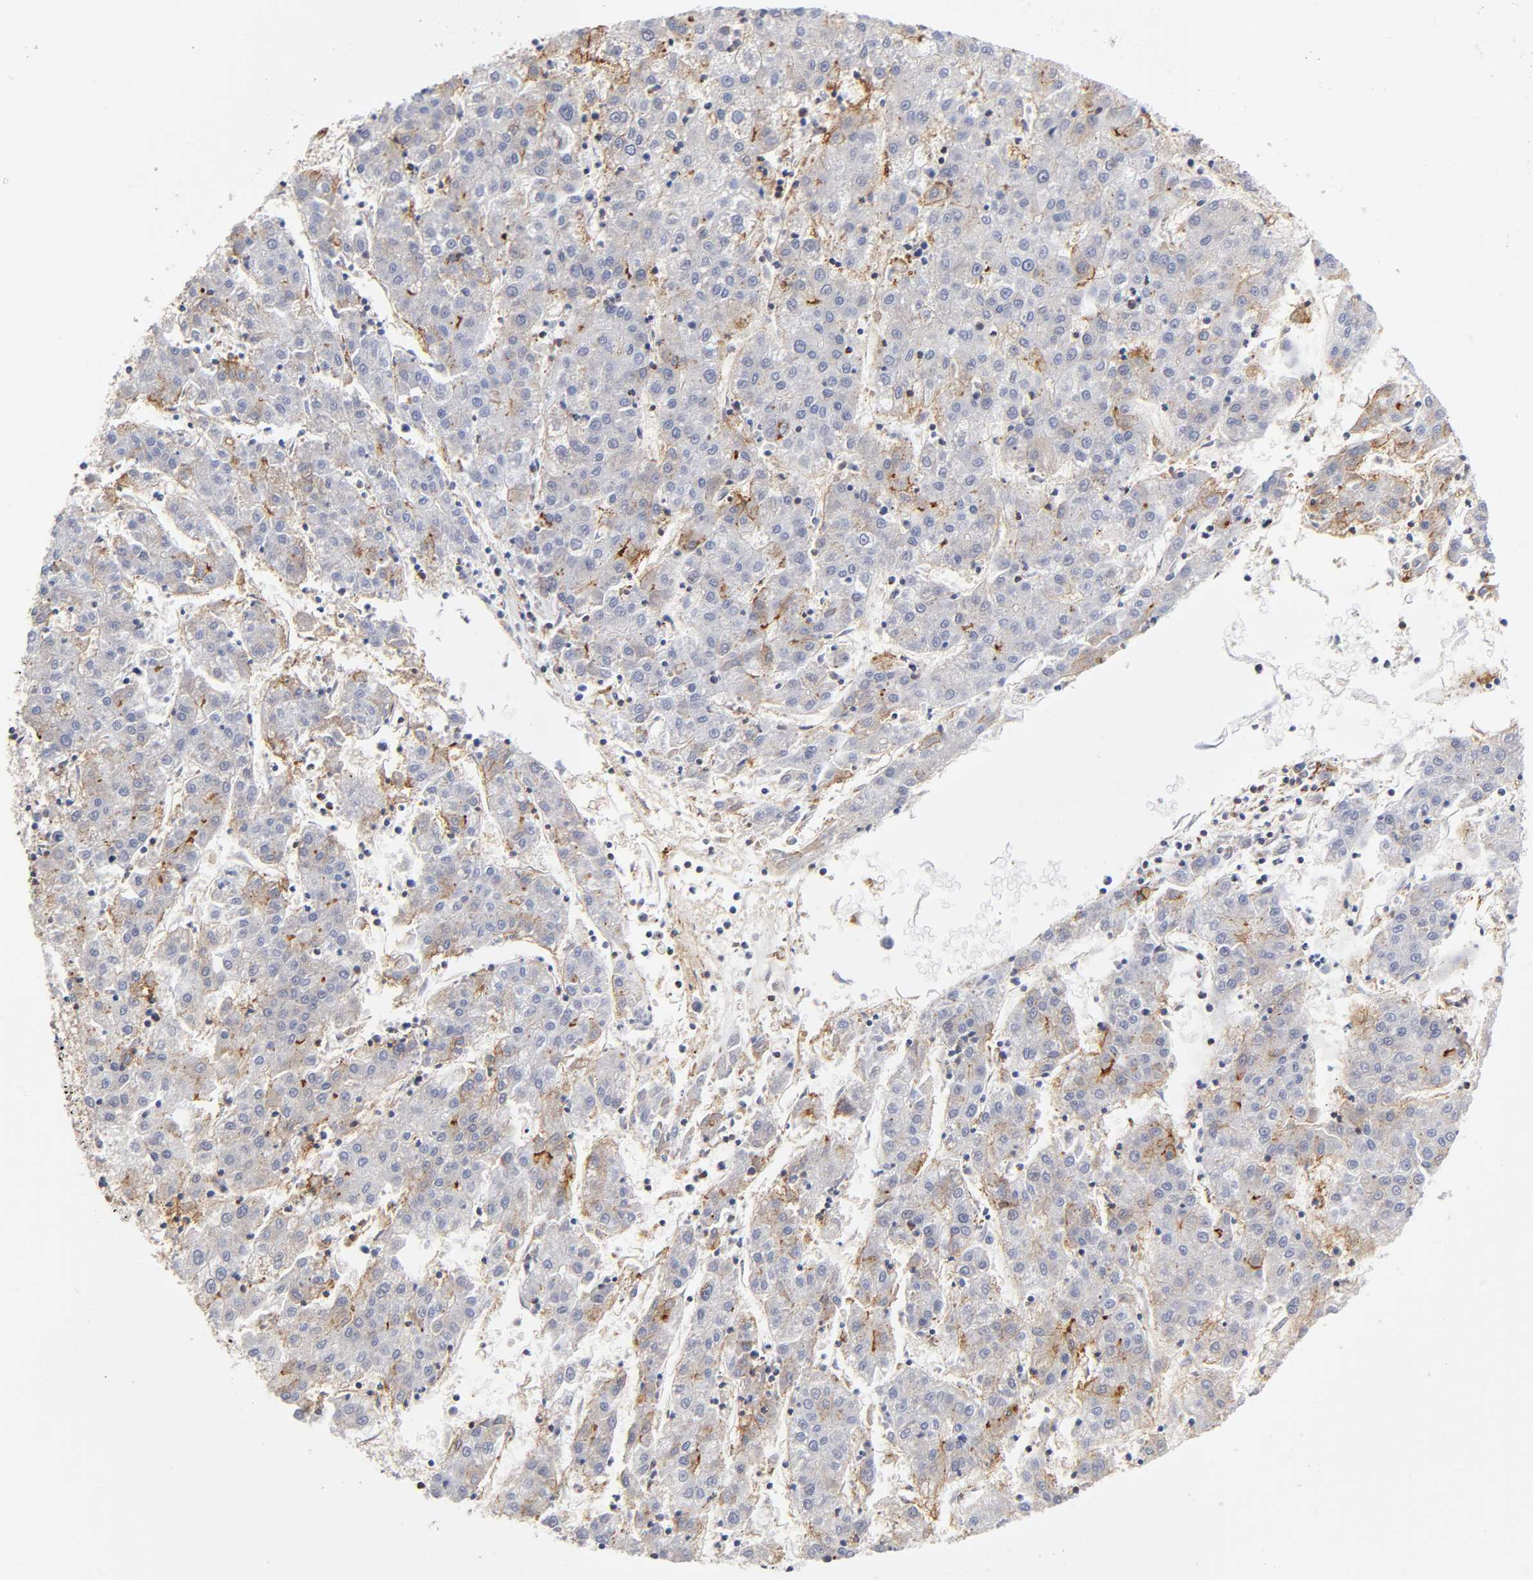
{"staining": {"intensity": "moderate", "quantity": "25%-75%", "location": "cytoplasmic/membranous"}, "tissue": "liver cancer", "cell_type": "Tumor cells", "image_type": "cancer", "snomed": [{"axis": "morphology", "description": "Carcinoma, Hepatocellular, NOS"}, {"axis": "topography", "description": "Liver"}], "caption": "Protein analysis of liver cancer tissue shows moderate cytoplasmic/membranous positivity in about 25%-75% of tumor cells.", "gene": "ANXA7", "patient": {"sex": "male", "age": 72}}